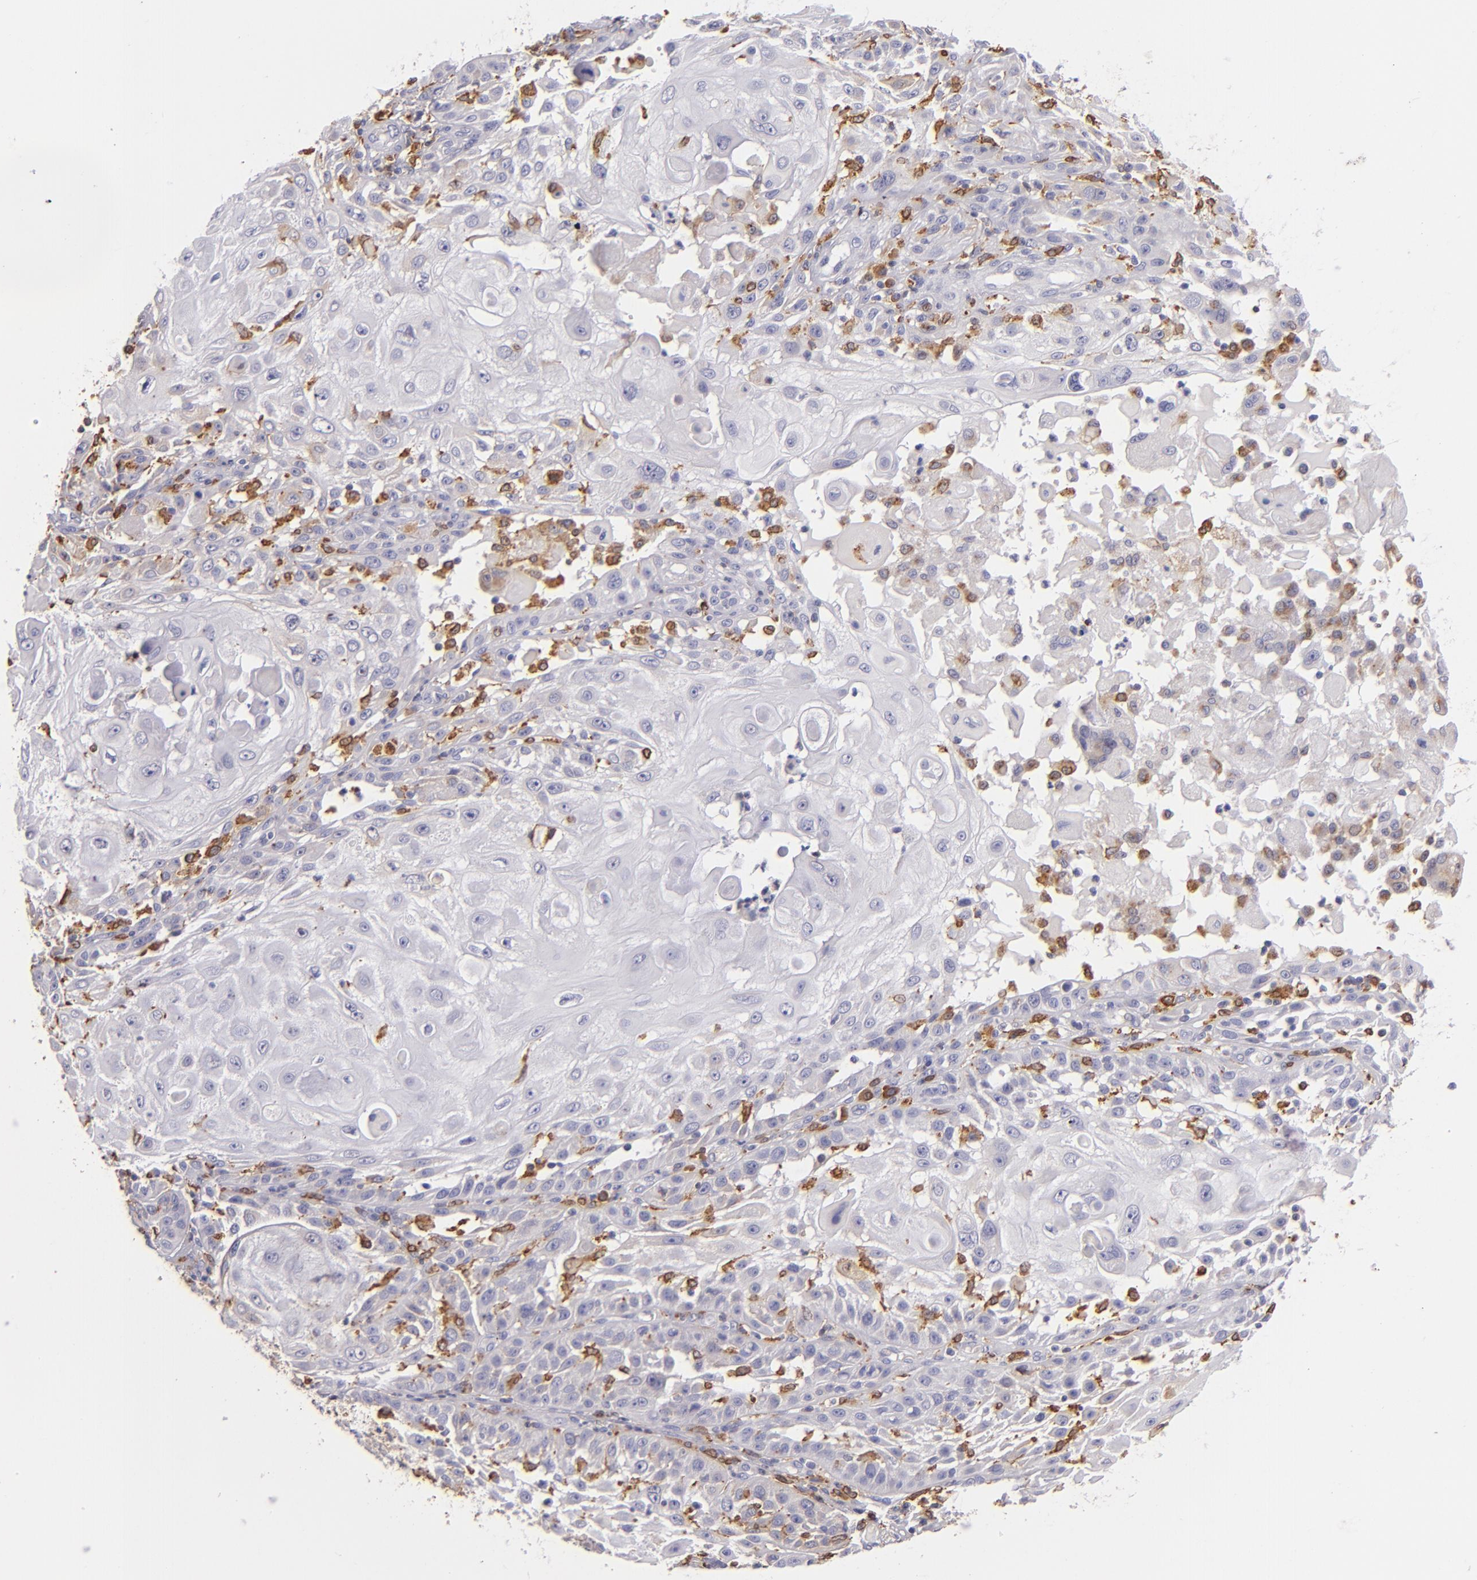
{"staining": {"intensity": "weak", "quantity": "<25%", "location": "cytoplasmic/membranous"}, "tissue": "skin cancer", "cell_type": "Tumor cells", "image_type": "cancer", "snomed": [{"axis": "morphology", "description": "Squamous cell carcinoma, NOS"}, {"axis": "topography", "description": "Skin"}], "caption": "There is no significant expression in tumor cells of squamous cell carcinoma (skin). (DAB (3,3'-diaminobenzidine) IHC visualized using brightfield microscopy, high magnification).", "gene": "CD74", "patient": {"sex": "female", "age": 89}}